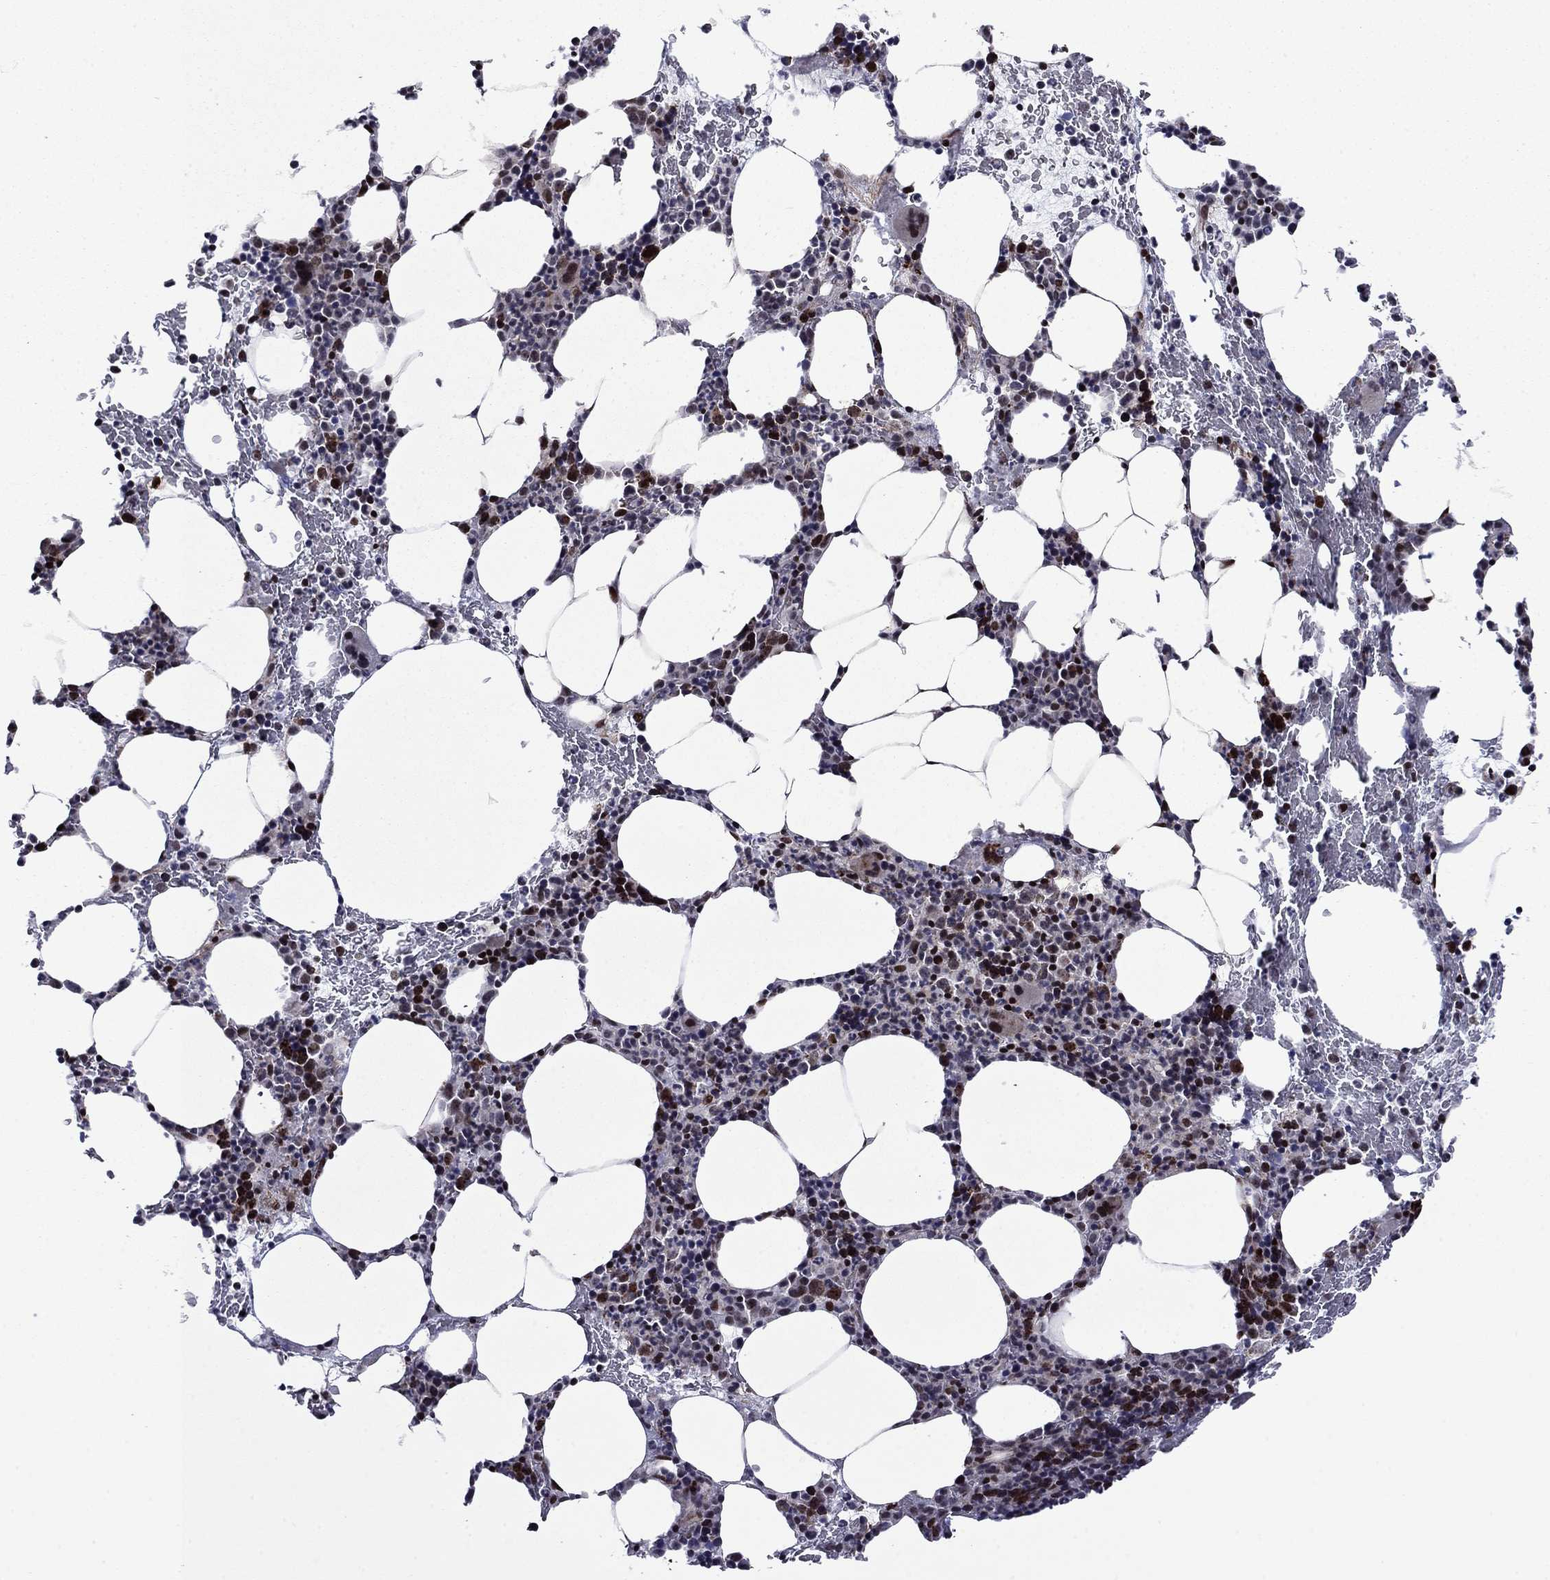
{"staining": {"intensity": "moderate", "quantity": "25%-75%", "location": "nuclear"}, "tissue": "bone marrow", "cell_type": "Hematopoietic cells", "image_type": "normal", "snomed": [{"axis": "morphology", "description": "Normal tissue, NOS"}, {"axis": "topography", "description": "Bone marrow"}], "caption": "Immunohistochemical staining of benign bone marrow shows medium levels of moderate nuclear expression in approximately 25%-75% of hematopoietic cells. The staining was performed using DAB, with brown indicating positive protein expression. Nuclei are stained blue with hematoxylin.", "gene": "SURF2", "patient": {"sex": "male", "age": 83}}